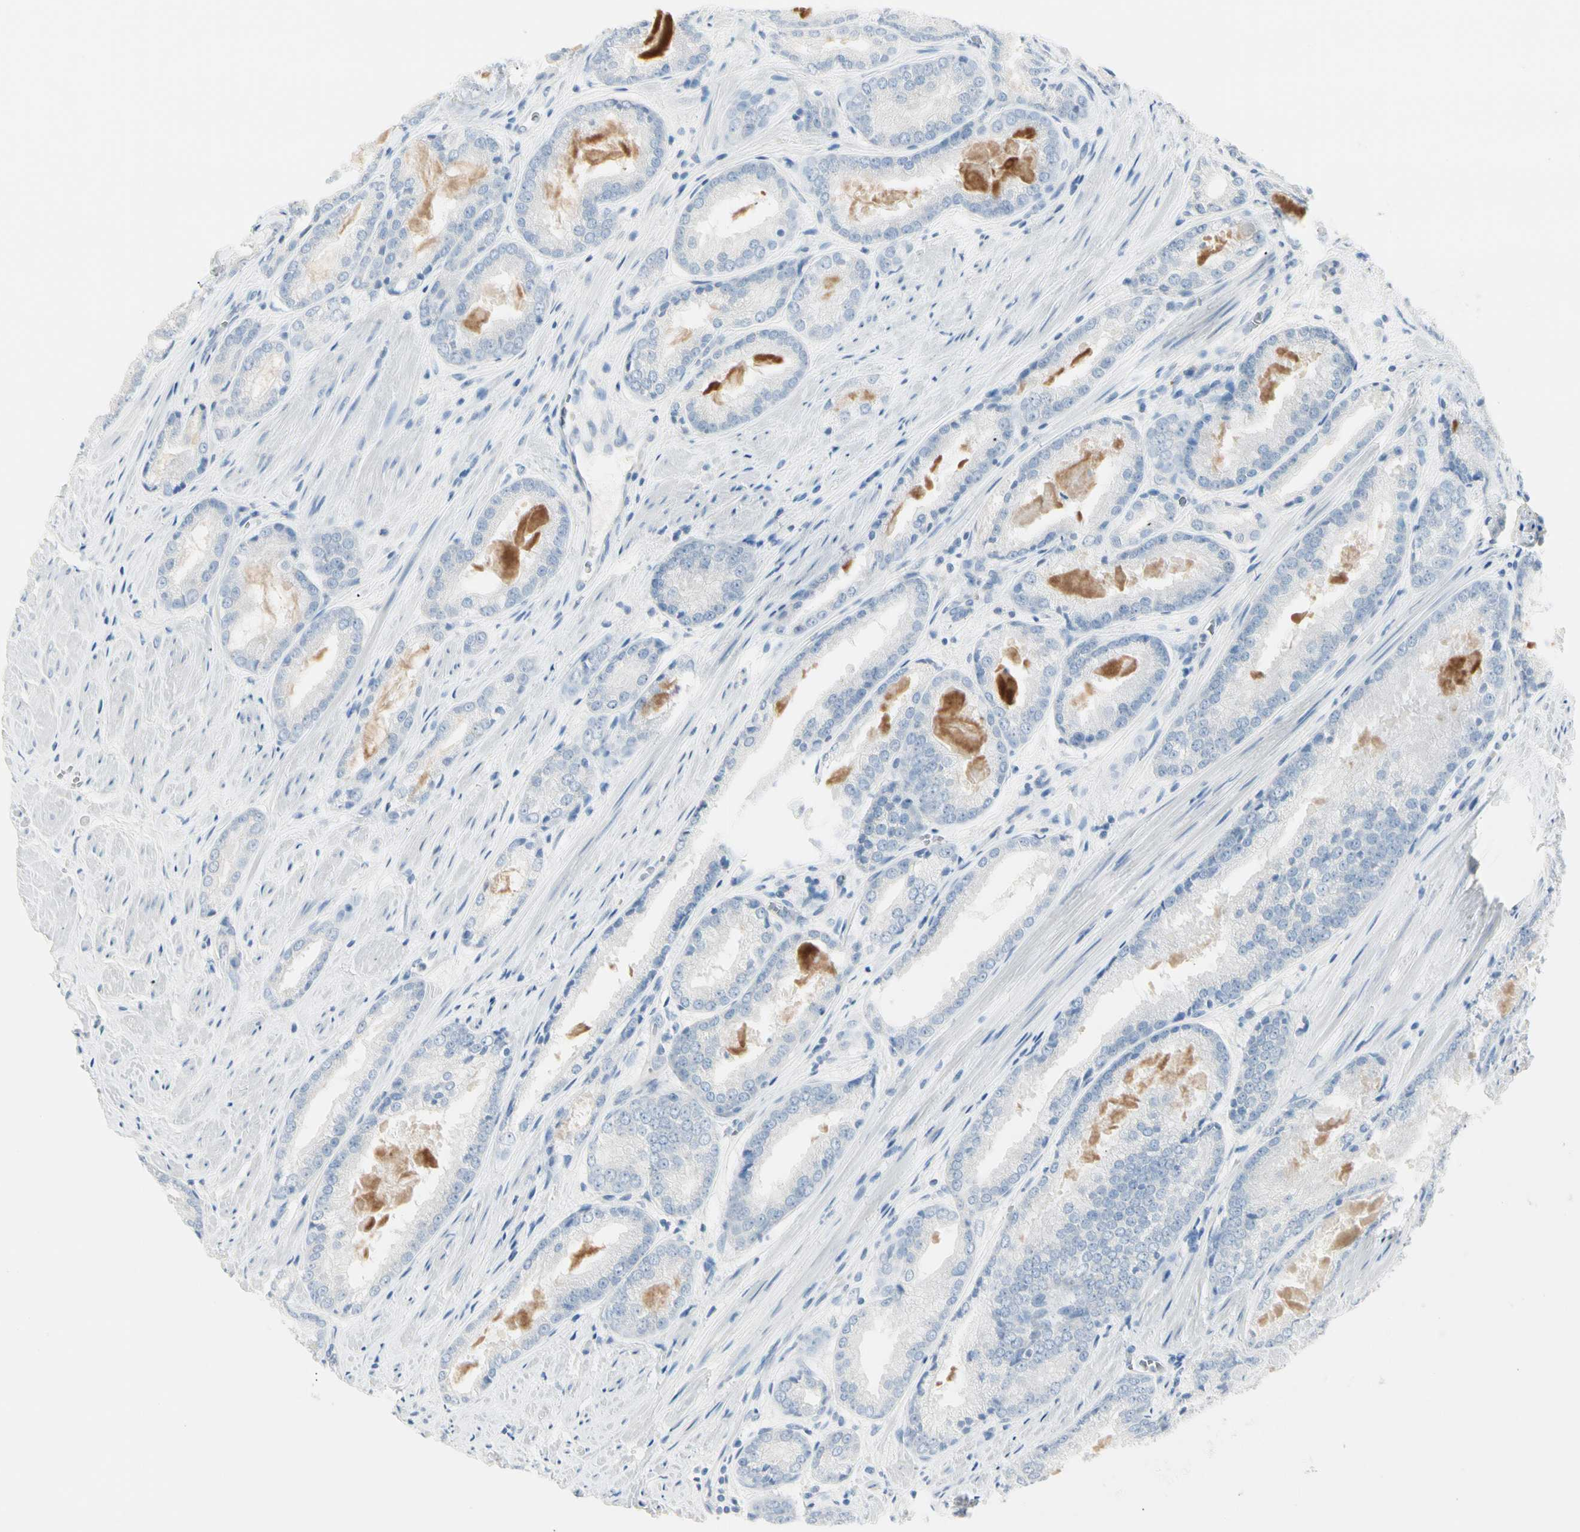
{"staining": {"intensity": "negative", "quantity": "none", "location": "none"}, "tissue": "prostate cancer", "cell_type": "Tumor cells", "image_type": "cancer", "snomed": [{"axis": "morphology", "description": "Adenocarcinoma, Low grade"}, {"axis": "topography", "description": "Prostate"}], "caption": "This is an IHC histopathology image of human adenocarcinoma (low-grade) (prostate). There is no positivity in tumor cells.", "gene": "CA1", "patient": {"sex": "male", "age": 64}}